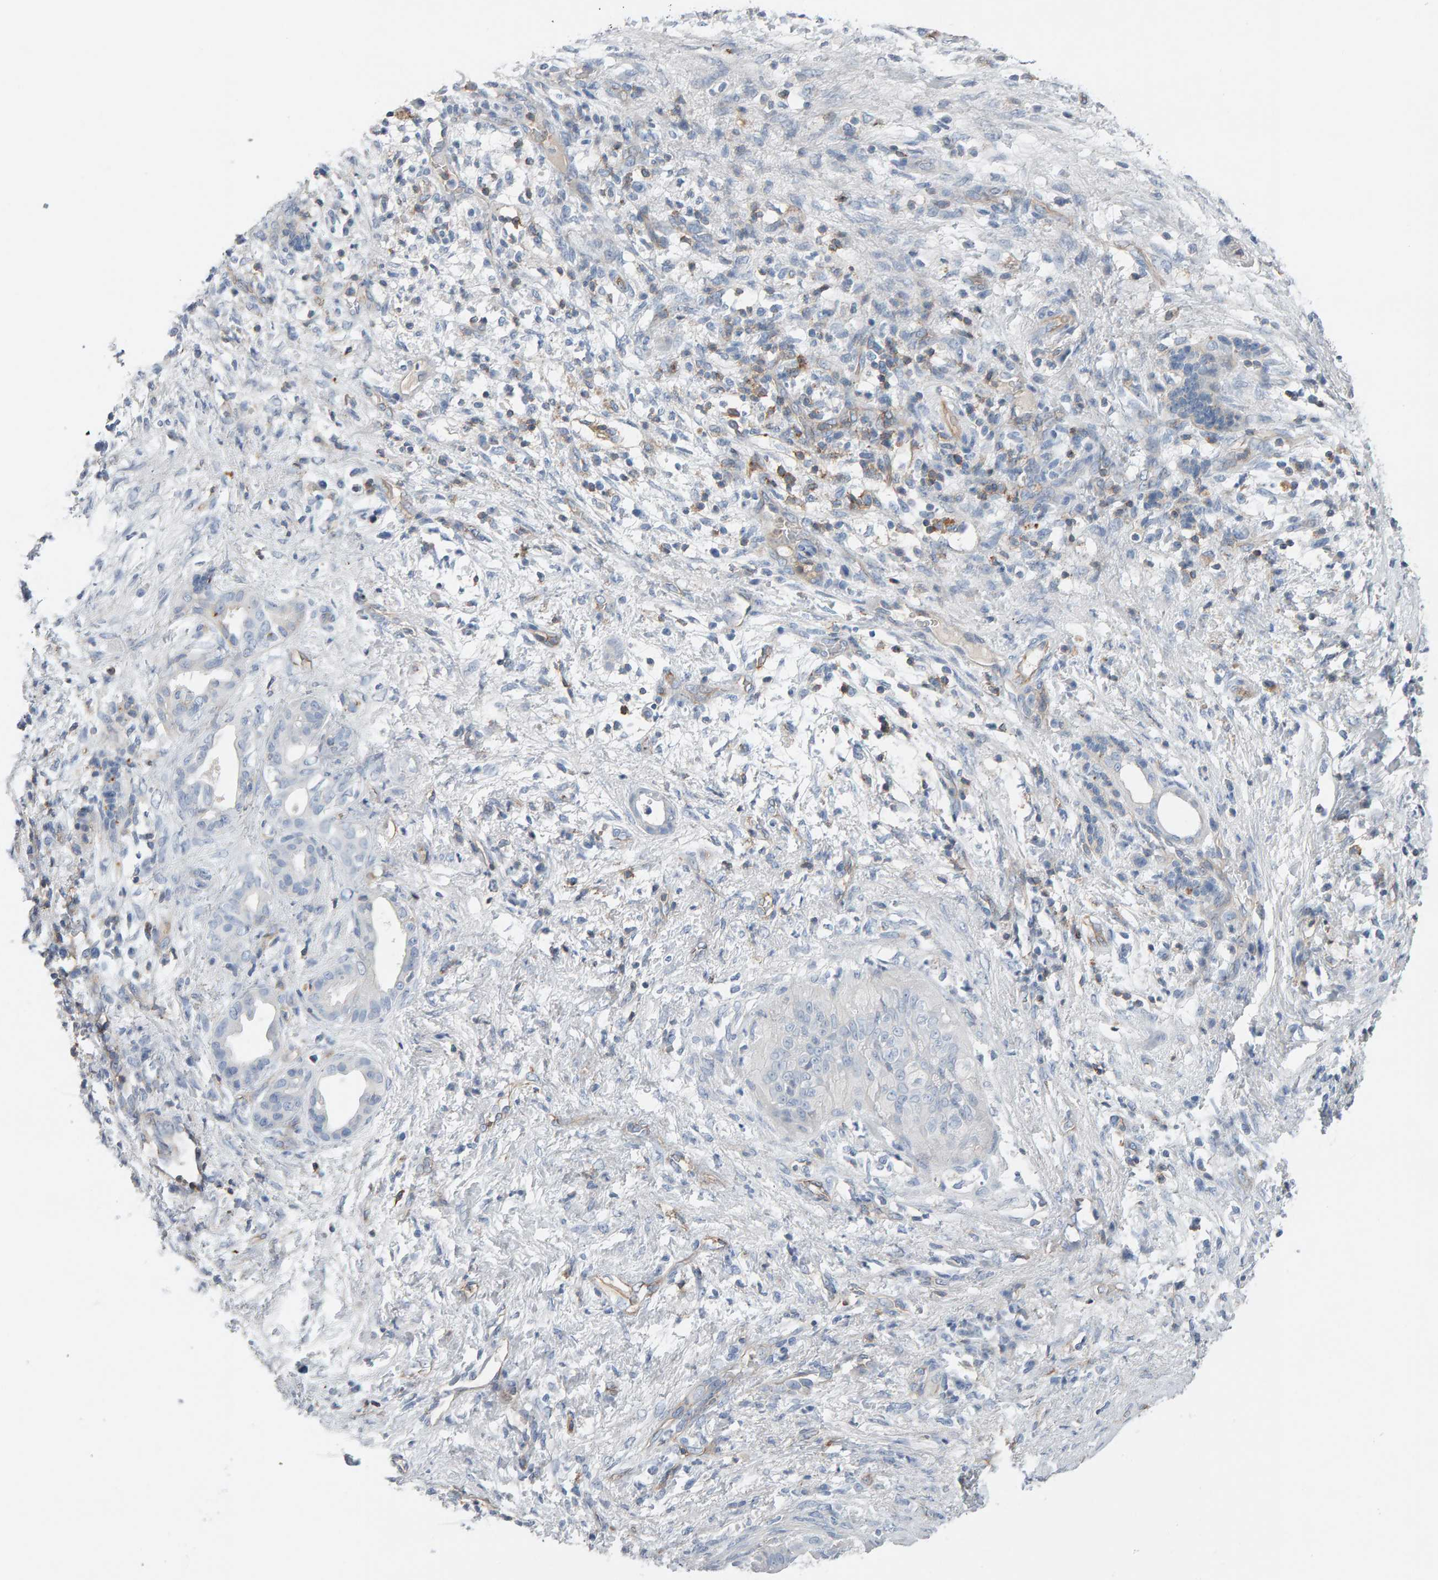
{"staining": {"intensity": "negative", "quantity": "none", "location": "none"}, "tissue": "pancreatic cancer", "cell_type": "Tumor cells", "image_type": "cancer", "snomed": [{"axis": "morphology", "description": "Adenocarcinoma, NOS"}, {"axis": "topography", "description": "Pancreas"}], "caption": "Immunohistochemistry of human pancreatic adenocarcinoma reveals no staining in tumor cells. The staining was performed using DAB (3,3'-diaminobenzidine) to visualize the protein expression in brown, while the nuclei were stained in blue with hematoxylin (Magnification: 20x).", "gene": "FYN", "patient": {"sex": "female", "age": 78}}